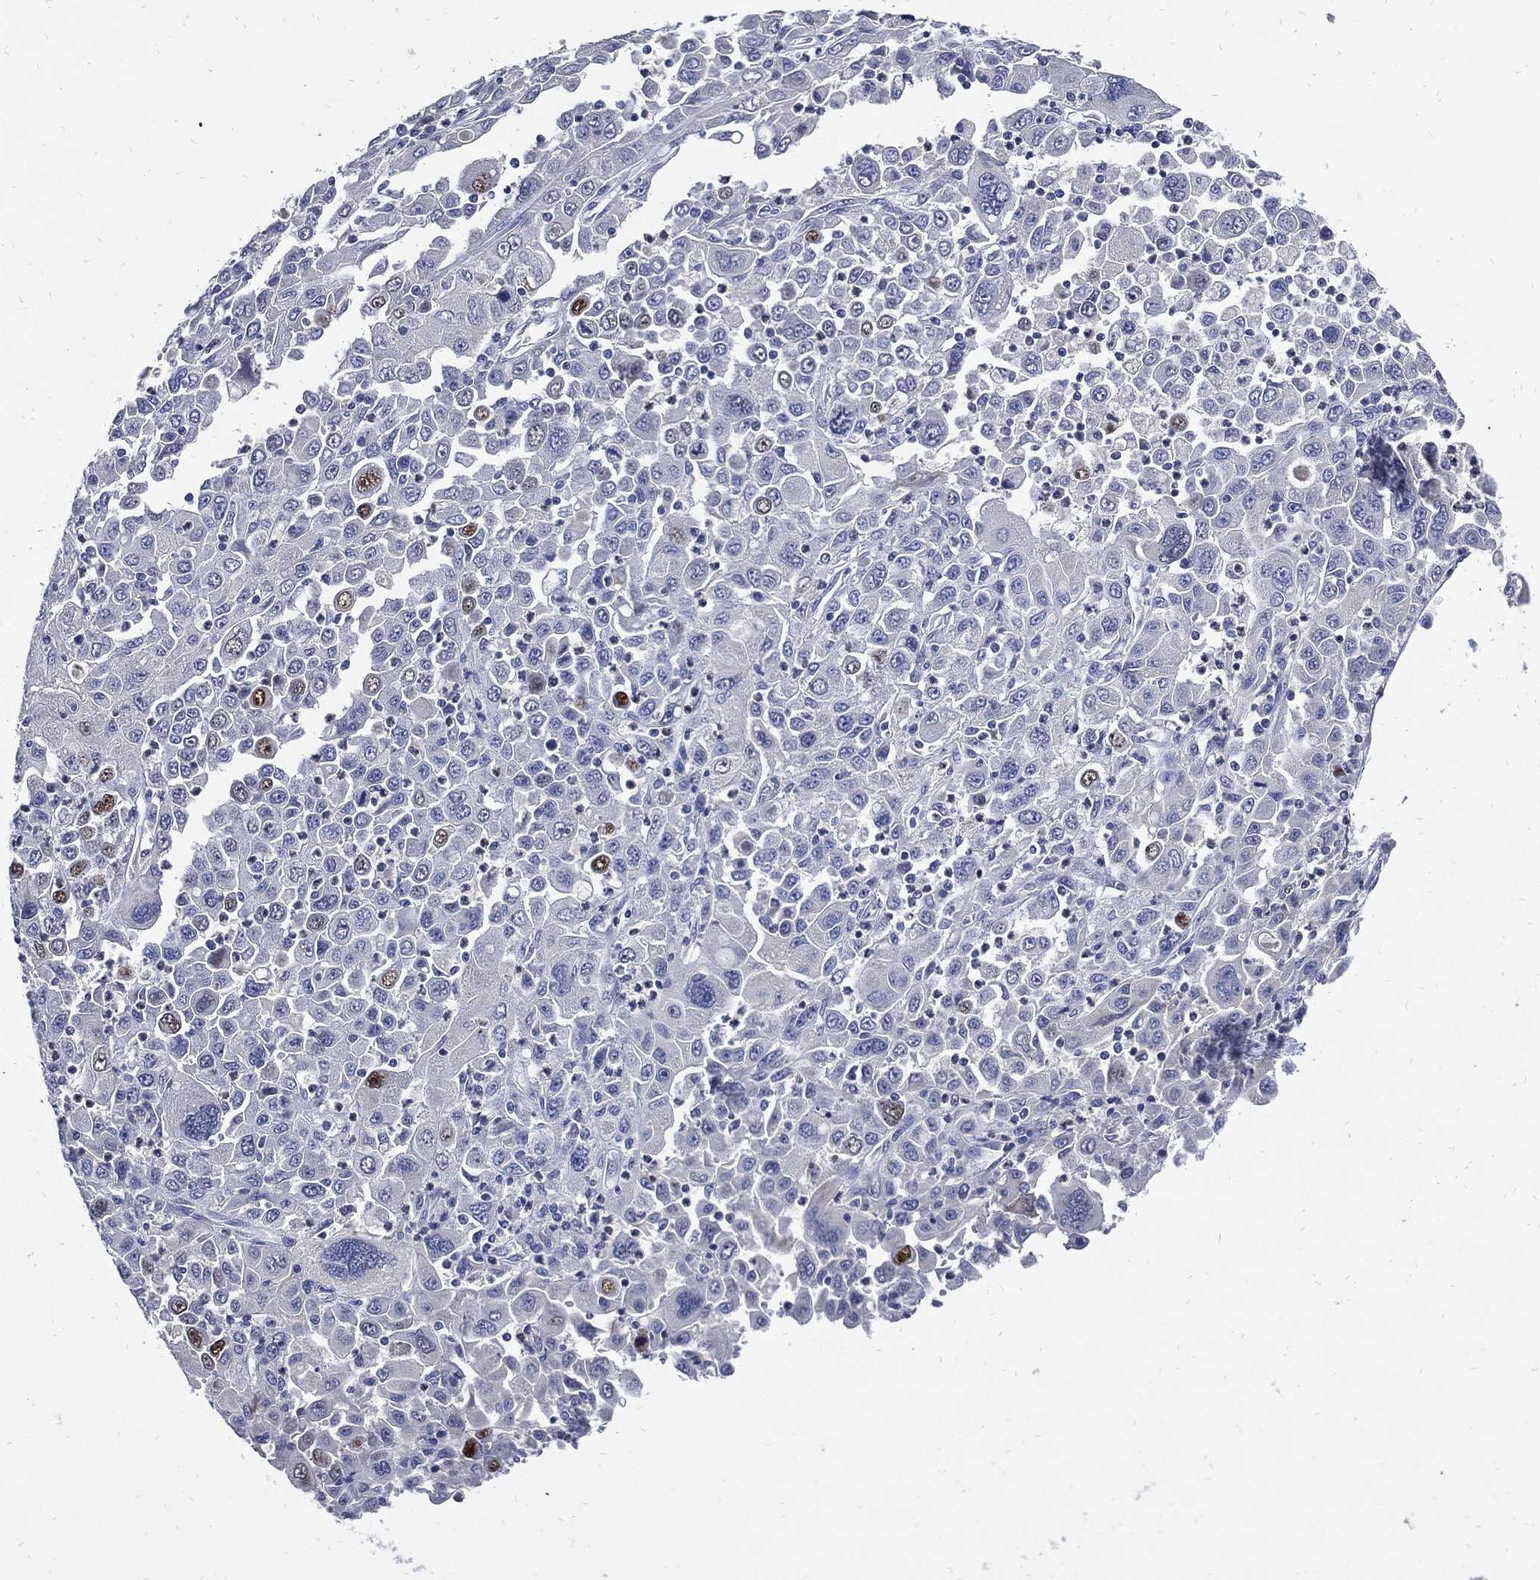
{"staining": {"intensity": "negative", "quantity": "none", "location": "none"}, "tissue": "stomach cancer", "cell_type": "Tumor cells", "image_type": "cancer", "snomed": [{"axis": "morphology", "description": "Adenocarcinoma, NOS"}, {"axis": "topography", "description": "Stomach"}], "caption": "An immunohistochemistry histopathology image of stomach cancer is shown. There is no staining in tumor cells of stomach cancer.", "gene": "NBN", "patient": {"sex": "male", "age": 56}}